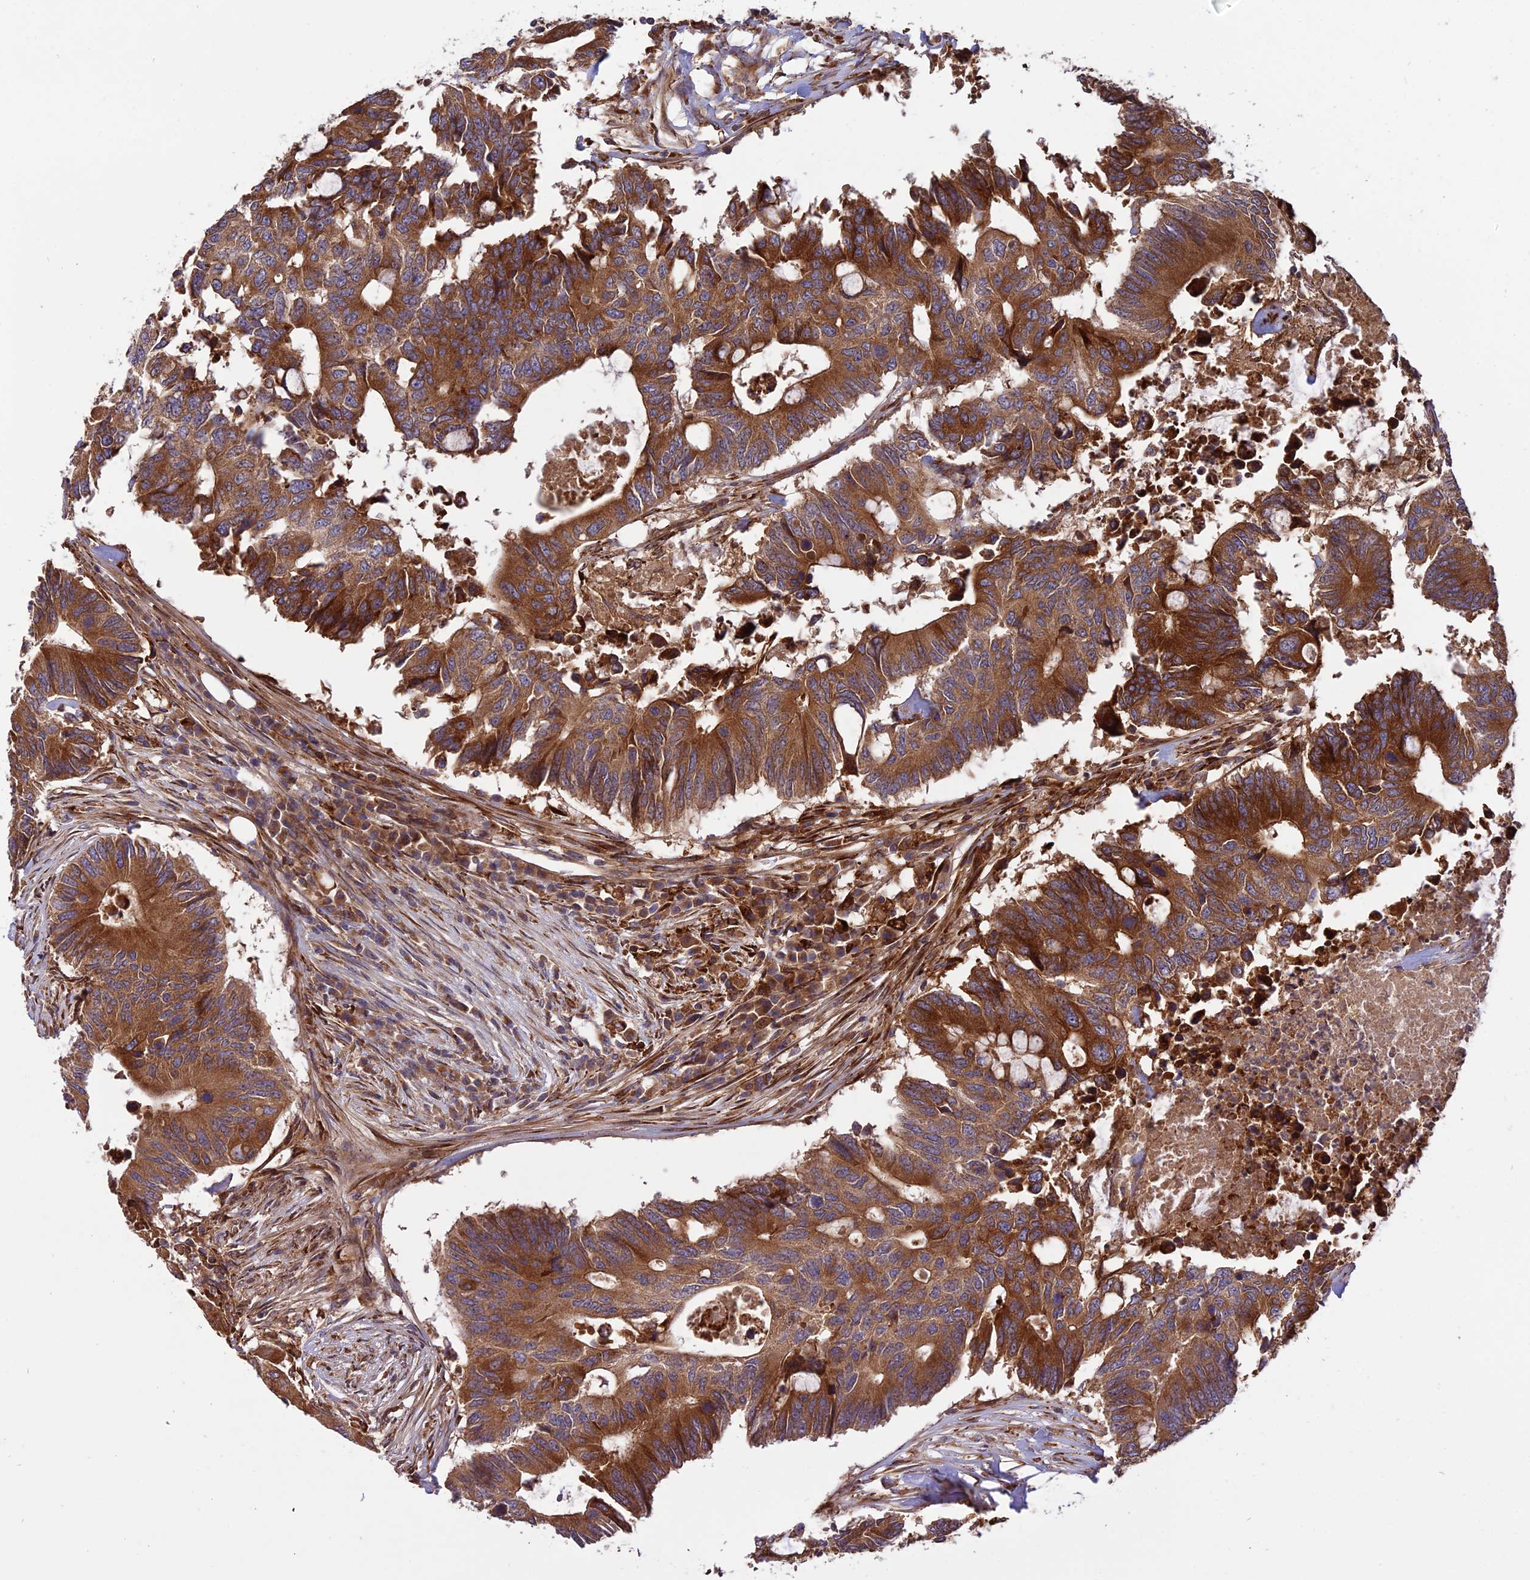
{"staining": {"intensity": "strong", "quantity": ">75%", "location": "cytoplasmic/membranous"}, "tissue": "colorectal cancer", "cell_type": "Tumor cells", "image_type": "cancer", "snomed": [{"axis": "morphology", "description": "Adenocarcinoma, NOS"}, {"axis": "topography", "description": "Colon"}], "caption": "DAB immunohistochemical staining of colorectal cancer (adenocarcinoma) demonstrates strong cytoplasmic/membranous protein staining in approximately >75% of tumor cells.", "gene": "ROCK1", "patient": {"sex": "male", "age": 71}}